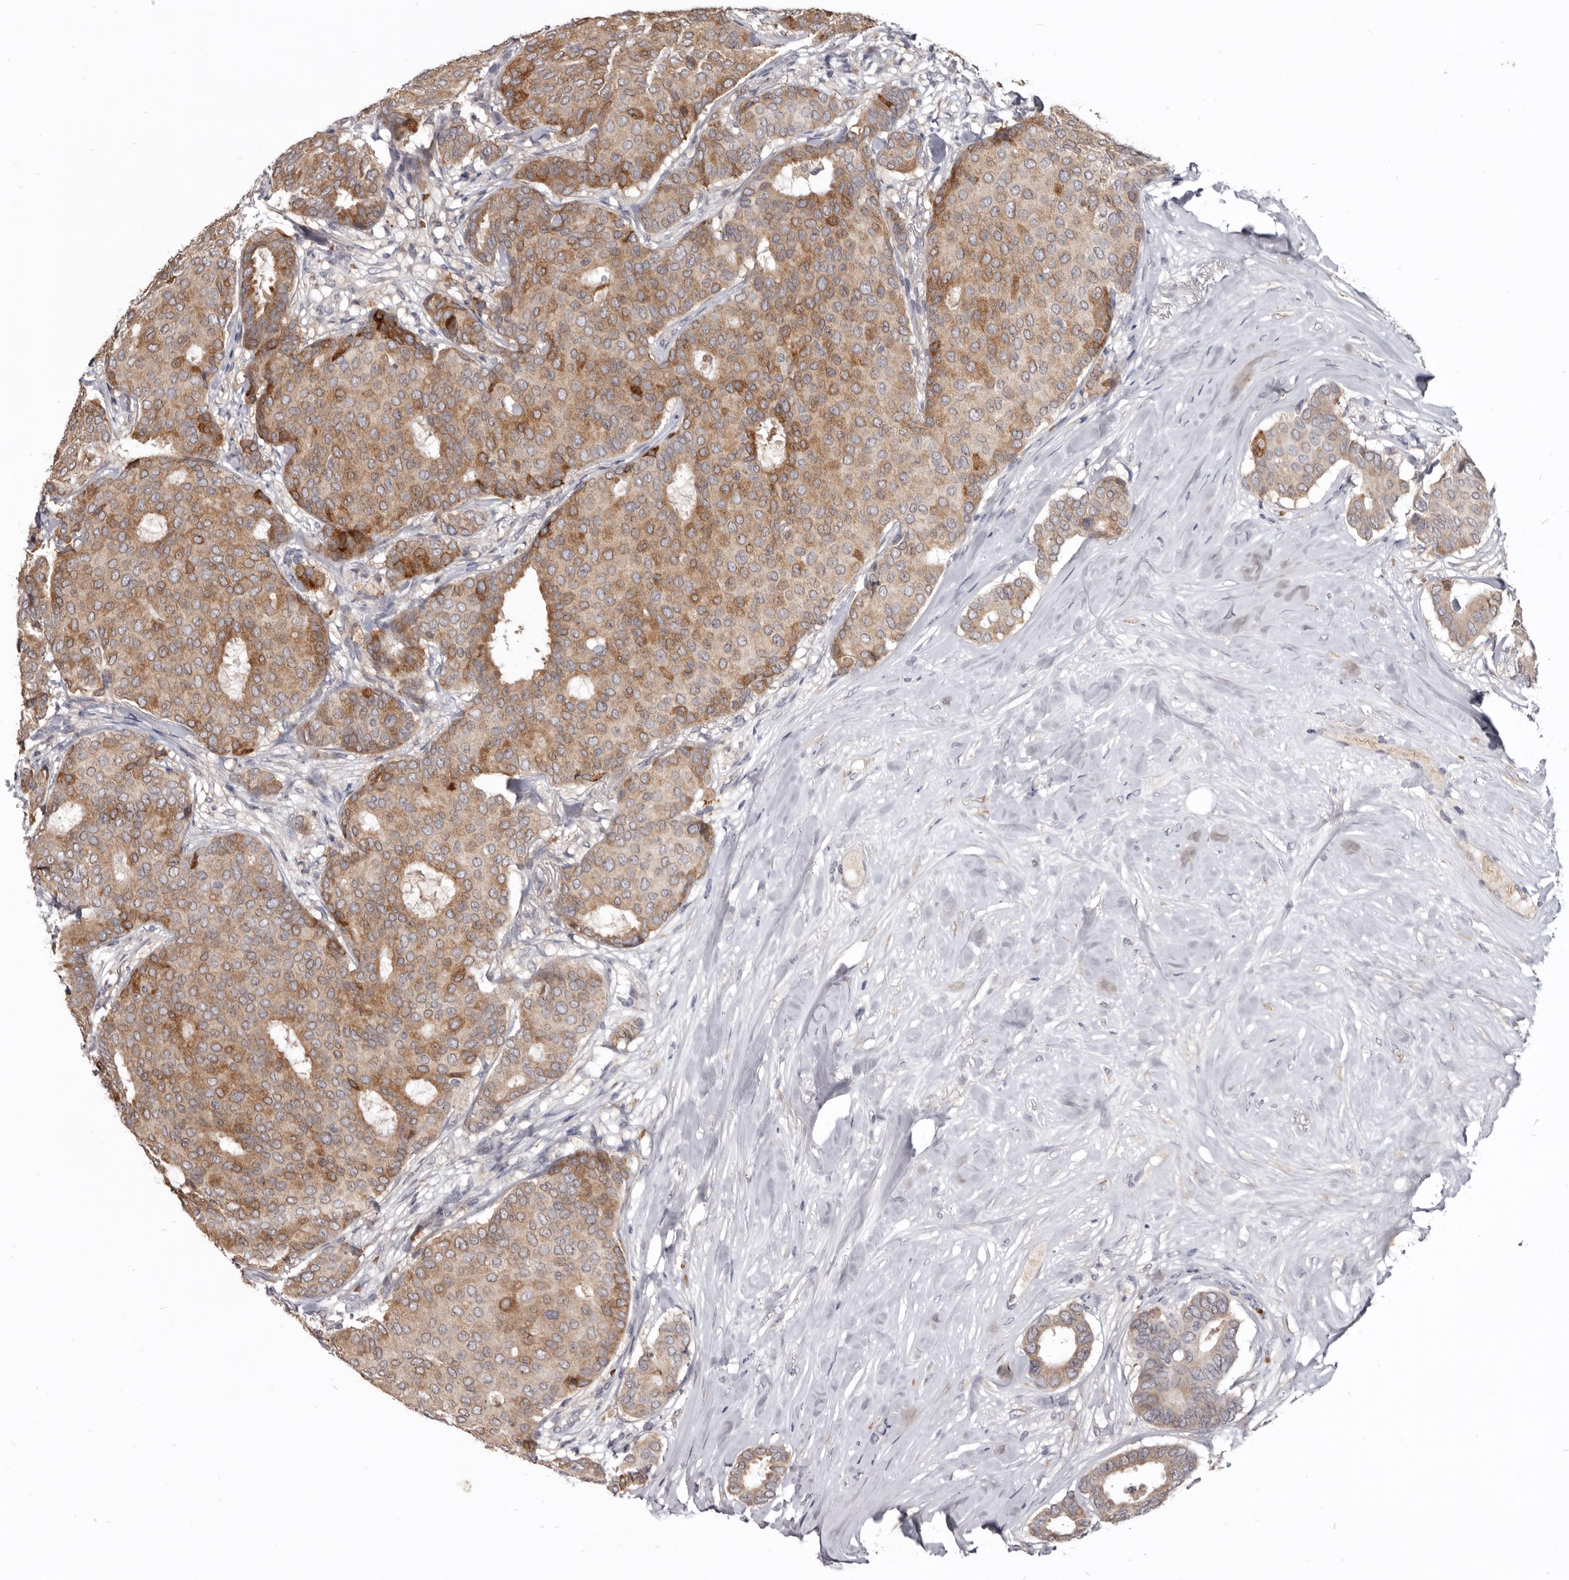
{"staining": {"intensity": "moderate", "quantity": ">75%", "location": "cytoplasmic/membranous"}, "tissue": "breast cancer", "cell_type": "Tumor cells", "image_type": "cancer", "snomed": [{"axis": "morphology", "description": "Duct carcinoma"}, {"axis": "topography", "description": "Breast"}], "caption": "This is a histology image of immunohistochemistry (IHC) staining of breast cancer (intraductal carcinoma), which shows moderate positivity in the cytoplasmic/membranous of tumor cells.", "gene": "NENF", "patient": {"sex": "female", "age": 75}}